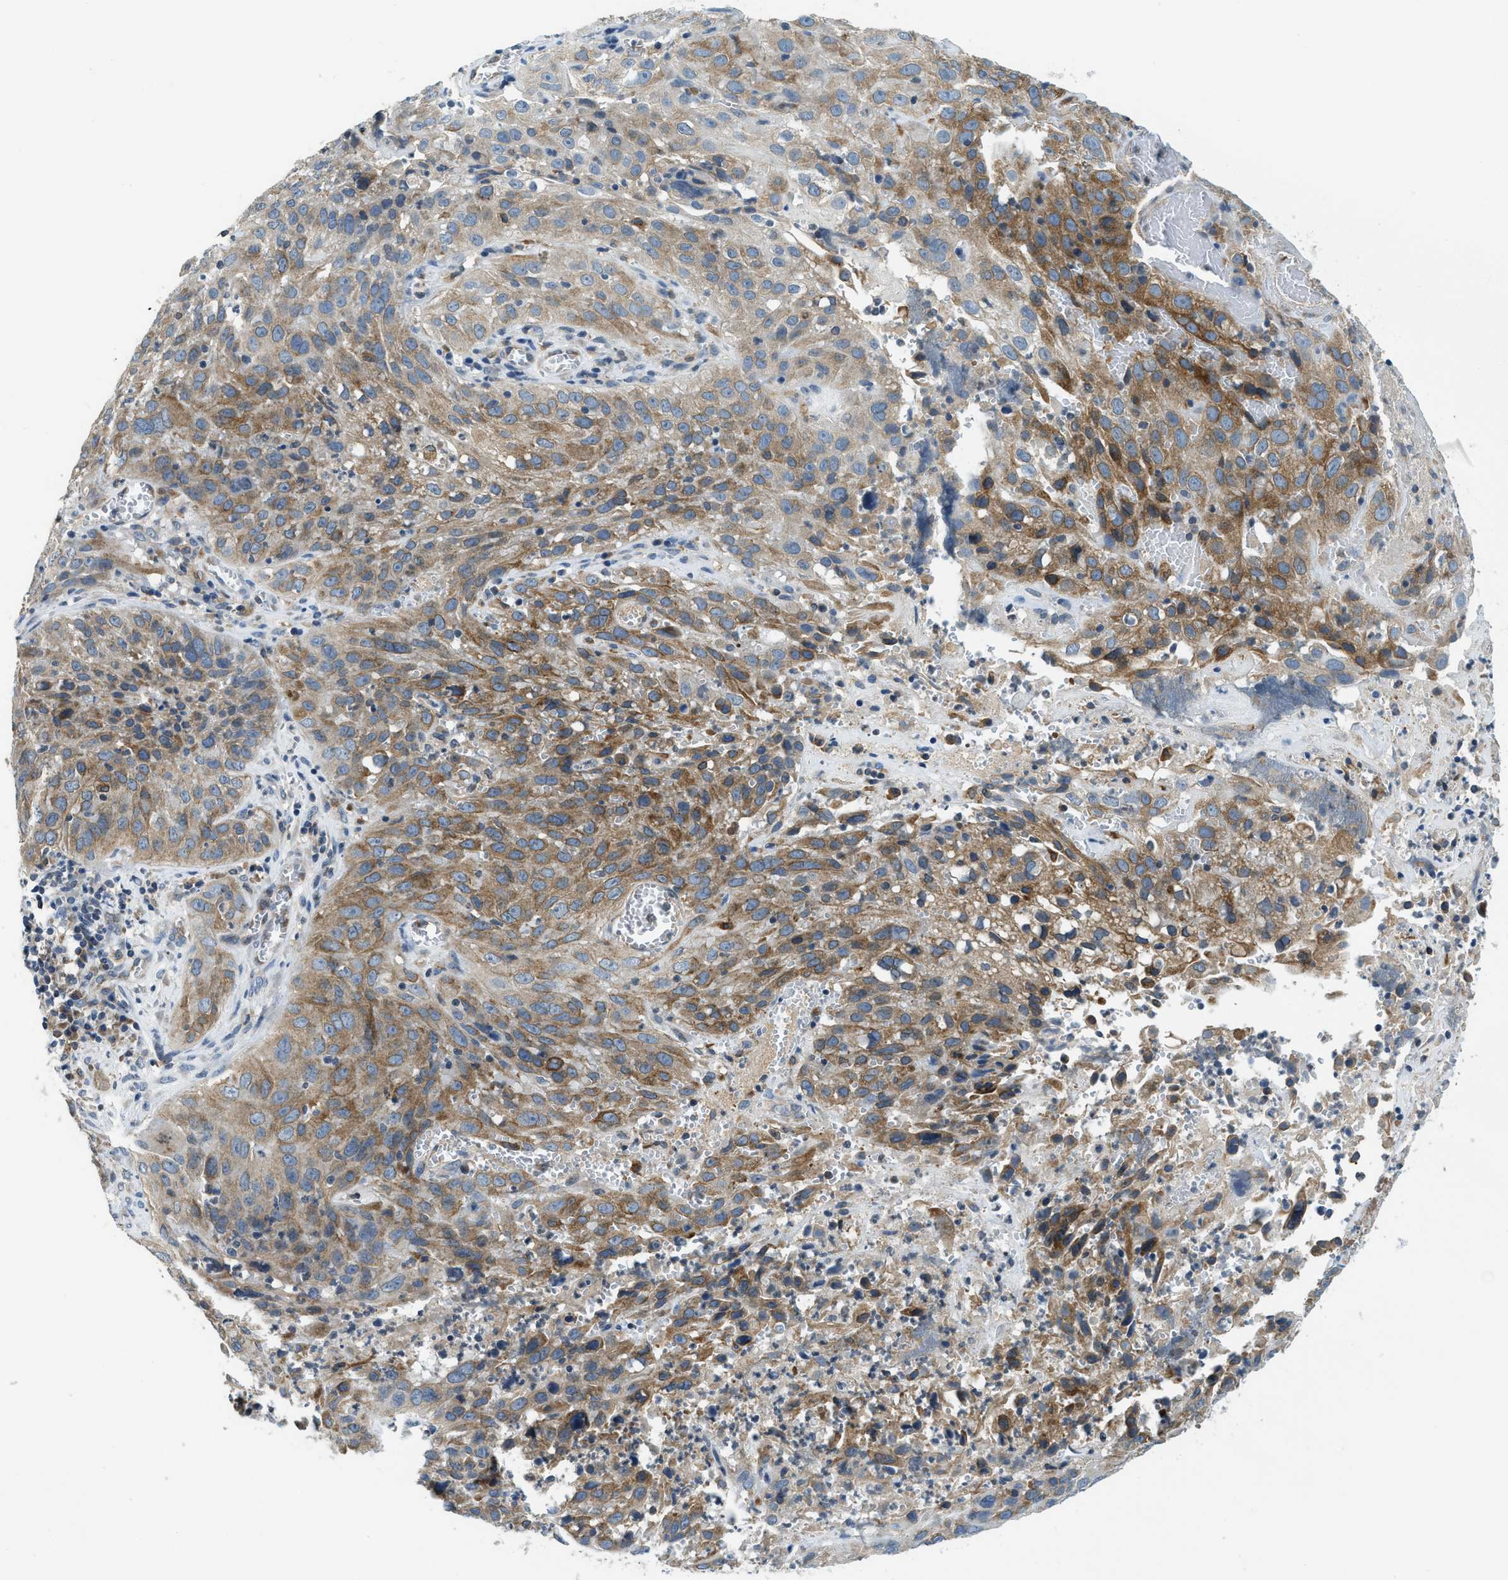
{"staining": {"intensity": "moderate", "quantity": ">75%", "location": "cytoplasmic/membranous"}, "tissue": "cervical cancer", "cell_type": "Tumor cells", "image_type": "cancer", "snomed": [{"axis": "morphology", "description": "Squamous cell carcinoma, NOS"}, {"axis": "topography", "description": "Cervix"}], "caption": "Immunohistochemical staining of human cervical cancer (squamous cell carcinoma) shows moderate cytoplasmic/membranous protein positivity in about >75% of tumor cells.", "gene": "BCAP31", "patient": {"sex": "female", "age": 32}}